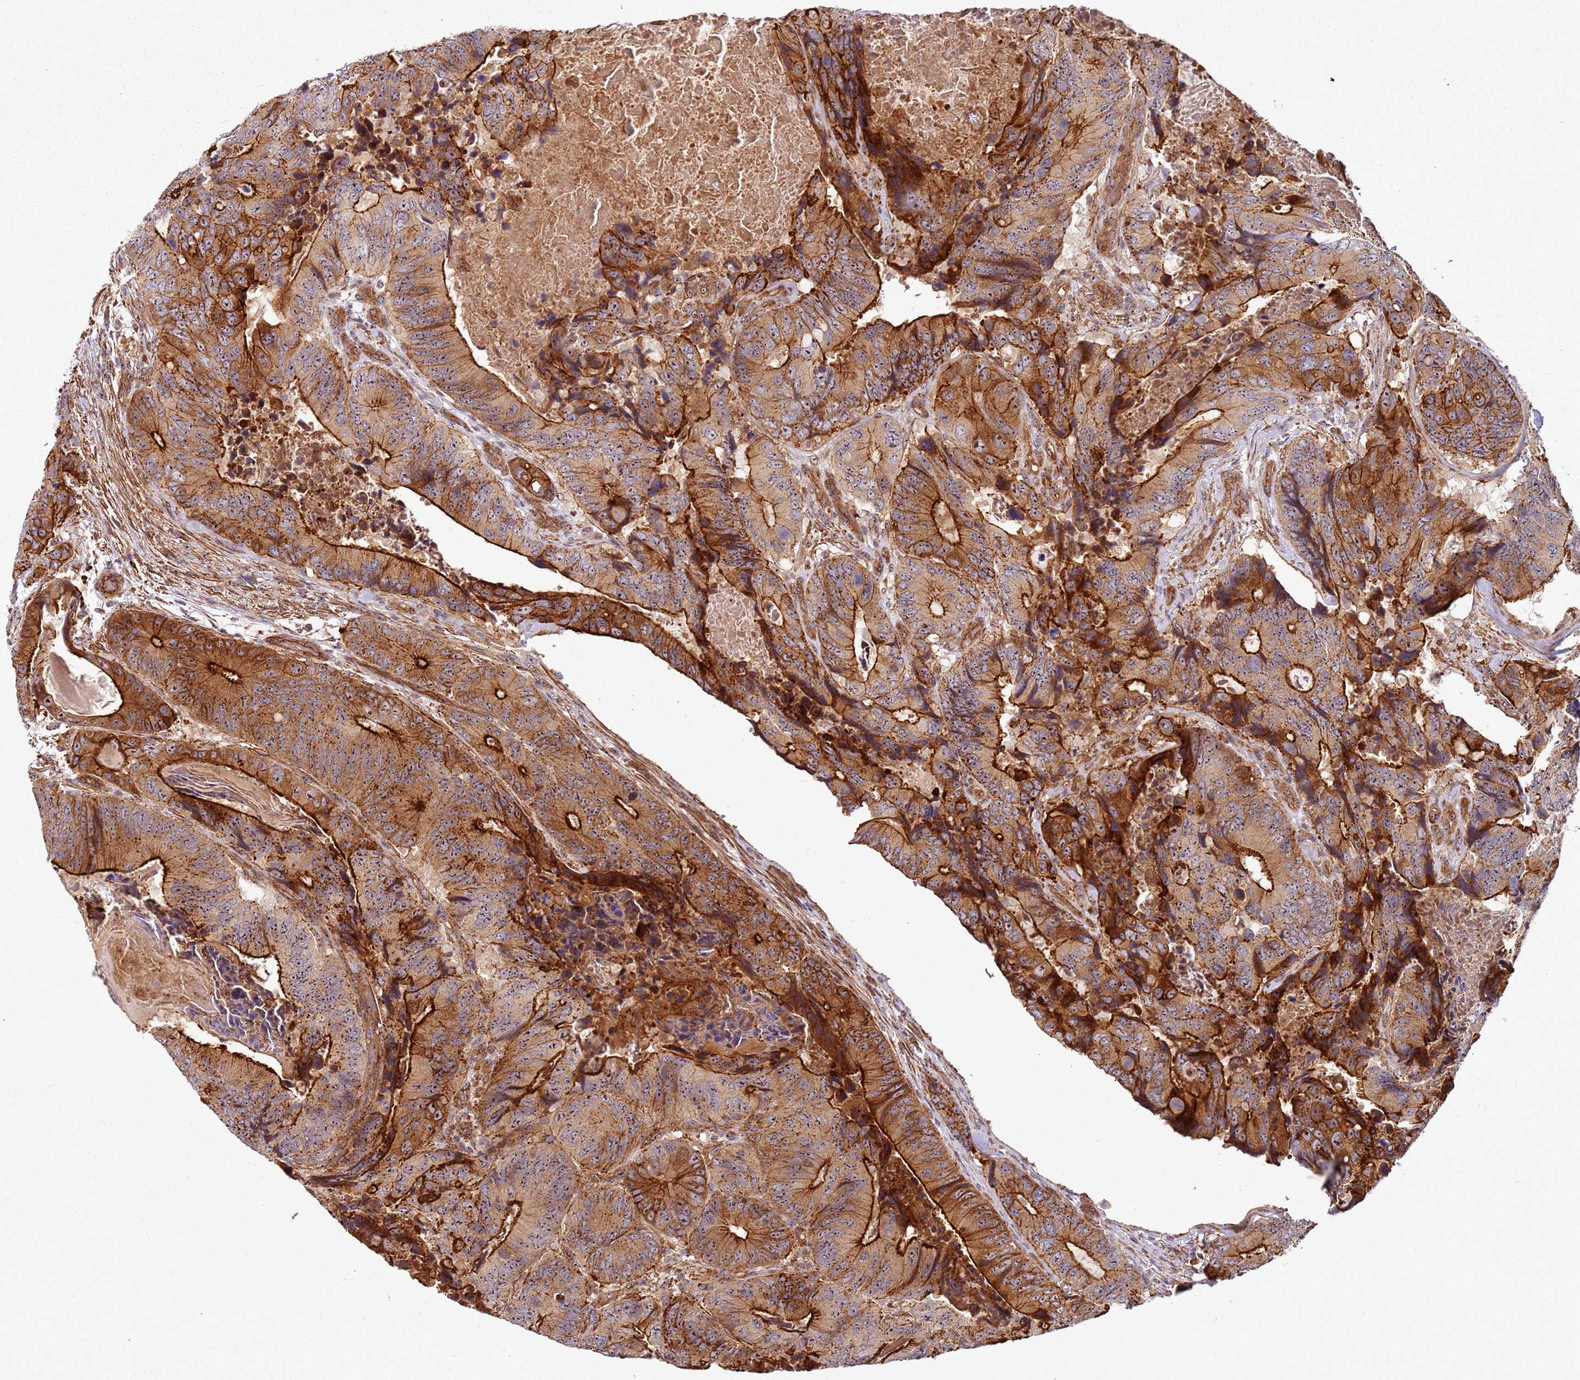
{"staining": {"intensity": "strong", "quantity": ">75%", "location": "cytoplasmic/membranous,nuclear"}, "tissue": "colorectal cancer", "cell_type": "Tumor cells", "image_type": "cancer", "snomed": [{"axis": "morphology", "description": "Adenocarcinoma, NOS"}, {"axis": "topography", "description": "Colon"}], "caption": "Immunohistochemistry of human colorectal cancer reveals high levels of strong cytoplasmic/membranous and nuclear staining in about >75% of tumor cells.", "gene": "C2CD4B", "patient": {"sex": "male", "age": 84}}